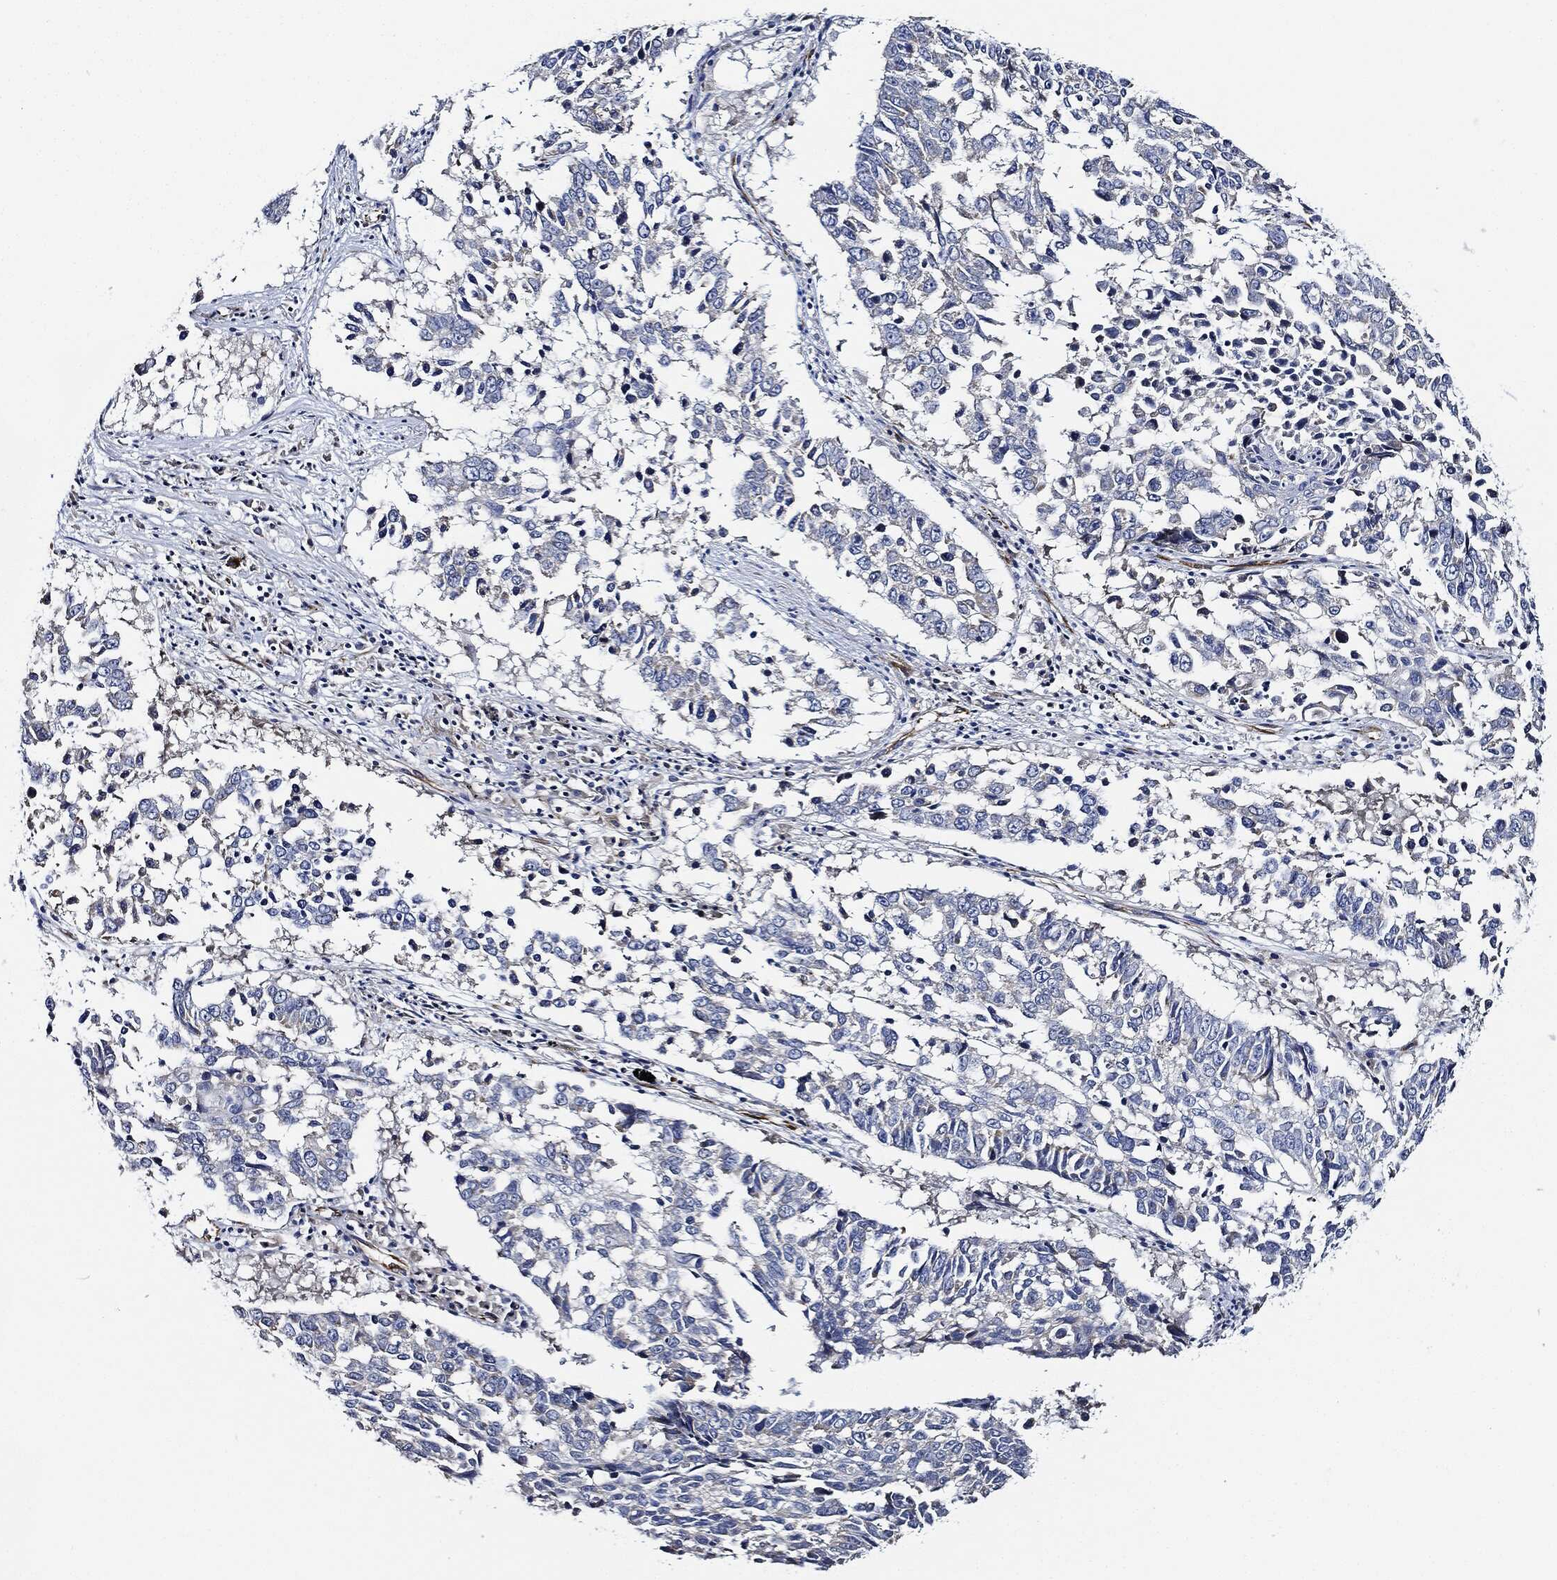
{"staining": {"intensity": "negative", "quantity": "none", "location": "none"}, "tissue": "lung cancer", "cell_type": "Tumor cells", "image_type": "cancer", "snomed": [{"axis": "morphology", "description": "Squamous cell carcinoma, NOS"}, {"axis": "topography", "description": "Lung"}], "caption": "DAB immunohistochemical staining of human lung cancer displays no significant staining in tumor cells.", "gene": "THSD1", "patient": {"sex": "male", "age": 82}}